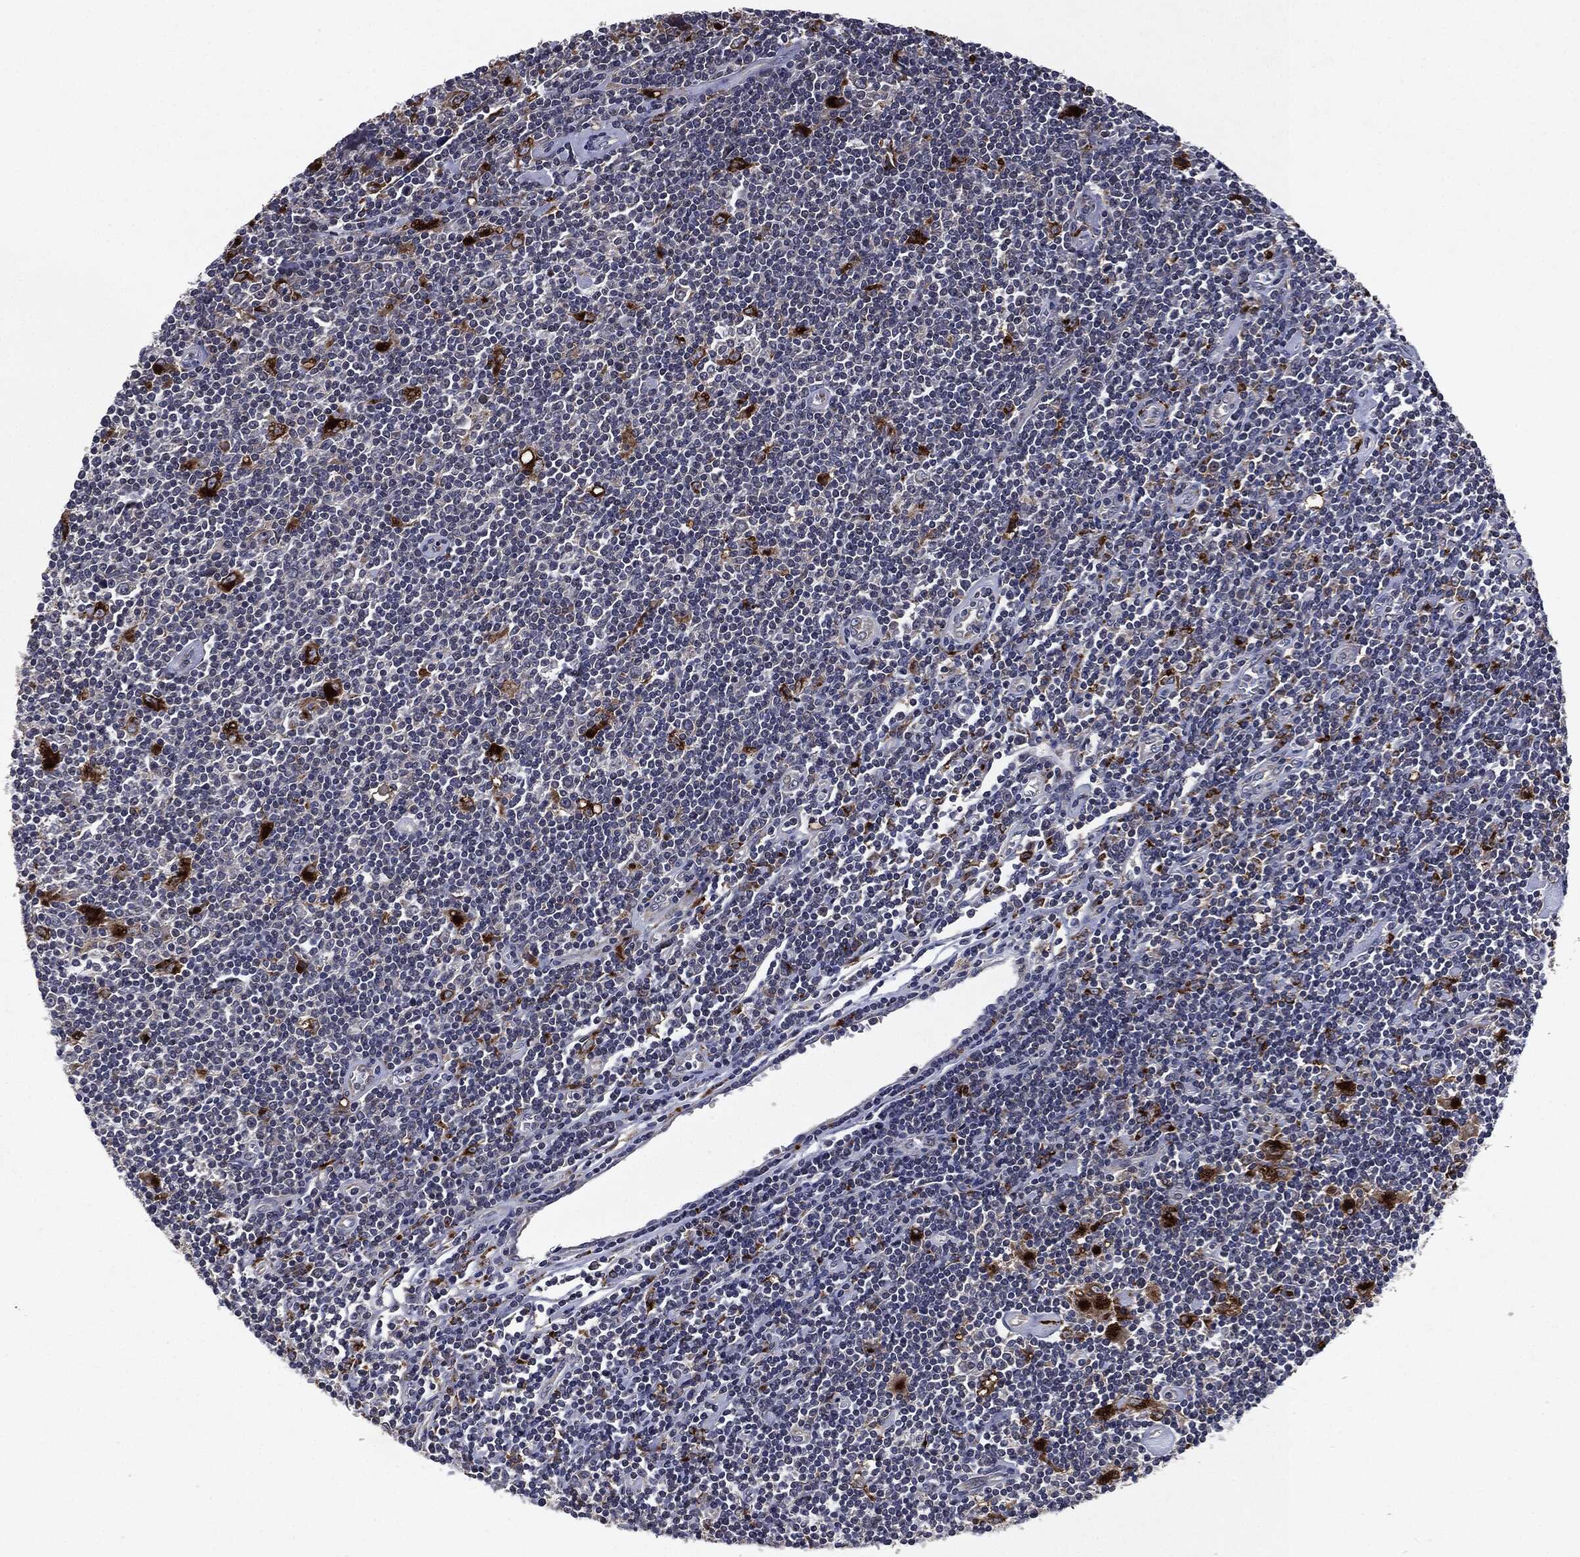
{"staining": {"intensity": "negative", "quantity": "none", "location": "none"}, "tissue": "lymphoma", "cell_type": "Tumor cells", "image_type": "cancer", "snomed": [{"axis": "morphology", "description": "Hodgkin's disease, NOS"}, {"axis": "topography", "description": "Lymph node"}], "caption": "A high-resolution histopathology image shows immunohistochemistry staining of lymphoma, which displays no significant positivity in tumor cells. Brightfield microscopy of IHC stained with DAB (brown) and hematoxylin (blue), captured at high magnification.", "gene": "SLC31A2", "patient": {"sex": "male", "age": 40}}